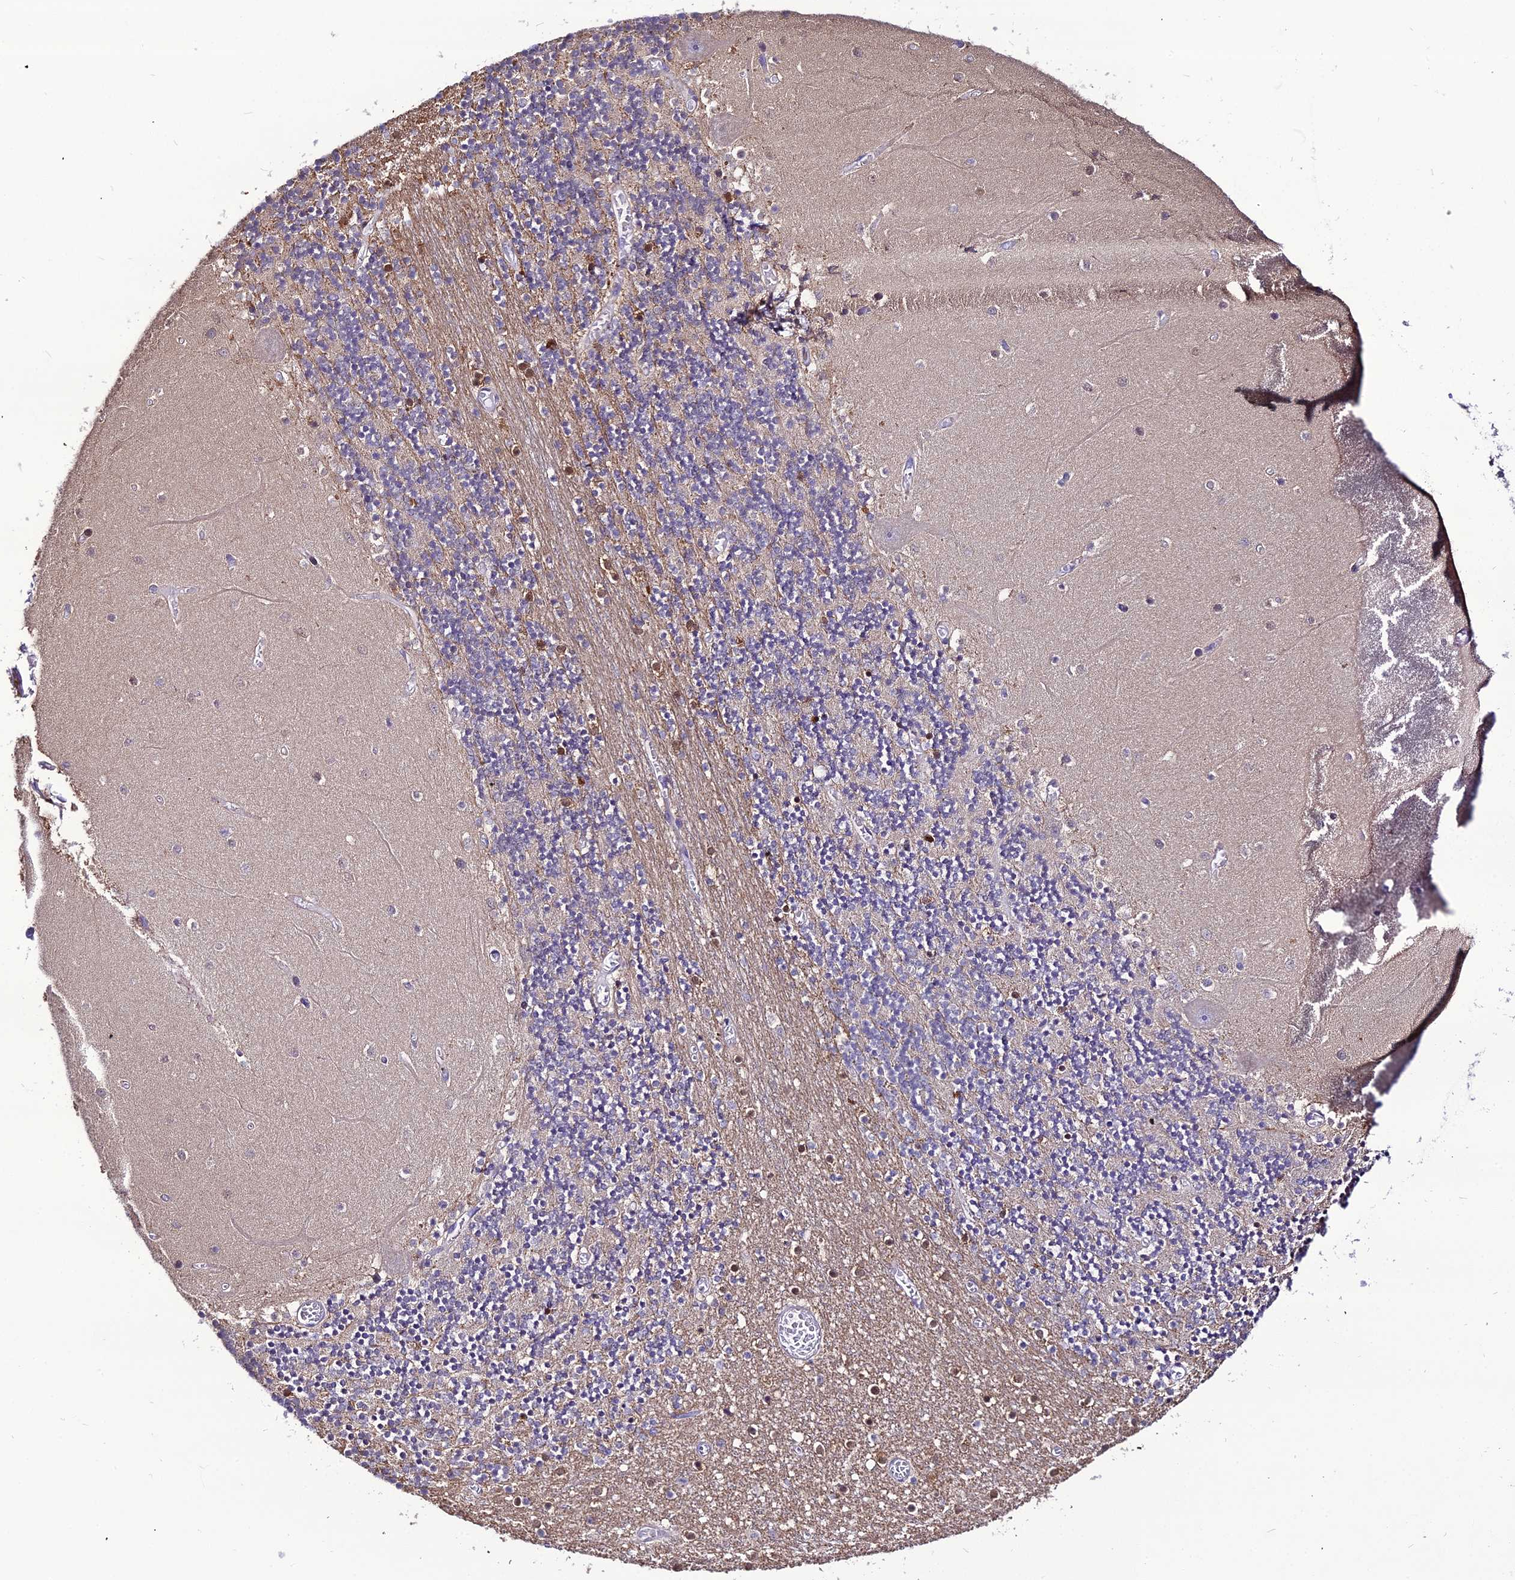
{"staining": {"intensity": "negative", "quantity": "none", "location": "none"}, "tissue": "cerebellum", "cell_type": "Cells in granular layer", "image_type": "normal", "snomed": [{"axis": "morphology", "description": "Normal tissue, NOS"}, {"axis": "topography", "description": "Cerebellum"}], "caption": "Photomicrograph shows no significant protein positivity in cells in granular layer of unremarkable cerebellum. The staining was performed using DAB (3,3'-diaminobenzidine) to visualize the protein expression in brown, while the nuclei were stained in blue with hematoxylin (Magnification: 20x).", "gene": "MB21D2", "patient": {"sex": "female", "age": 28}}